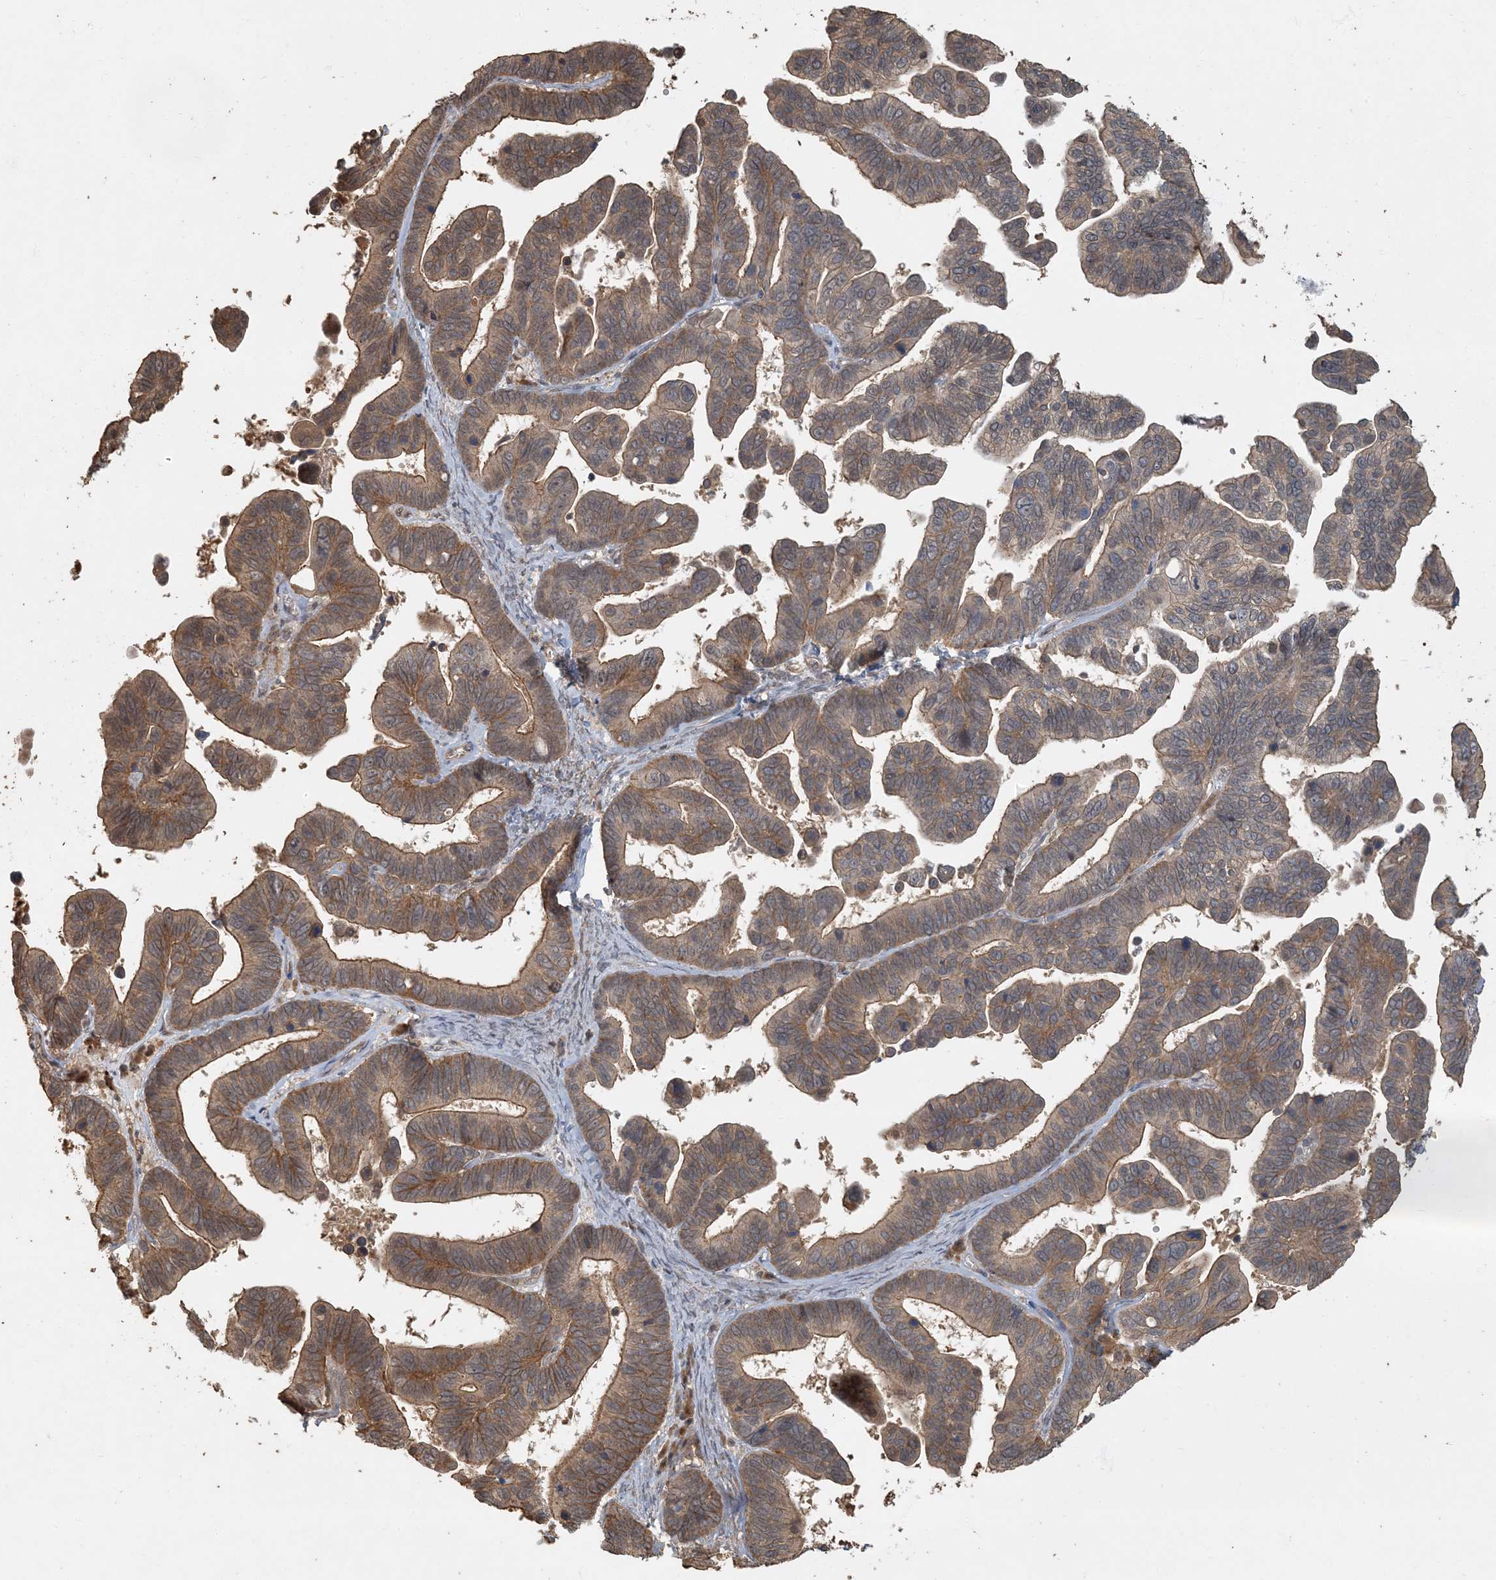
{"staining": {"intensity": "moderate", "quantity": ">75%", "location": "cytoplasmic/membranous"}, "tissue": "ovarian cancer", "cell_type": "Tumor cells", "image_type": "cancer", "snomed": [{"axis": "morphology", "description": "Cystadenocarcinoma, serous, NOS"}, {"axis": "topography", "description": "Ovary"}], "caption": "Ovarian cancer (serous cystadenocarcinoma) stained with DAB immunohistochemistry (IHC) exhibits medium levels of moderate cytoplasmic/membranous staining in about >75% of tumor cells.", "gene": "AK9", "patient": {"sex": "female", "age": 56}}